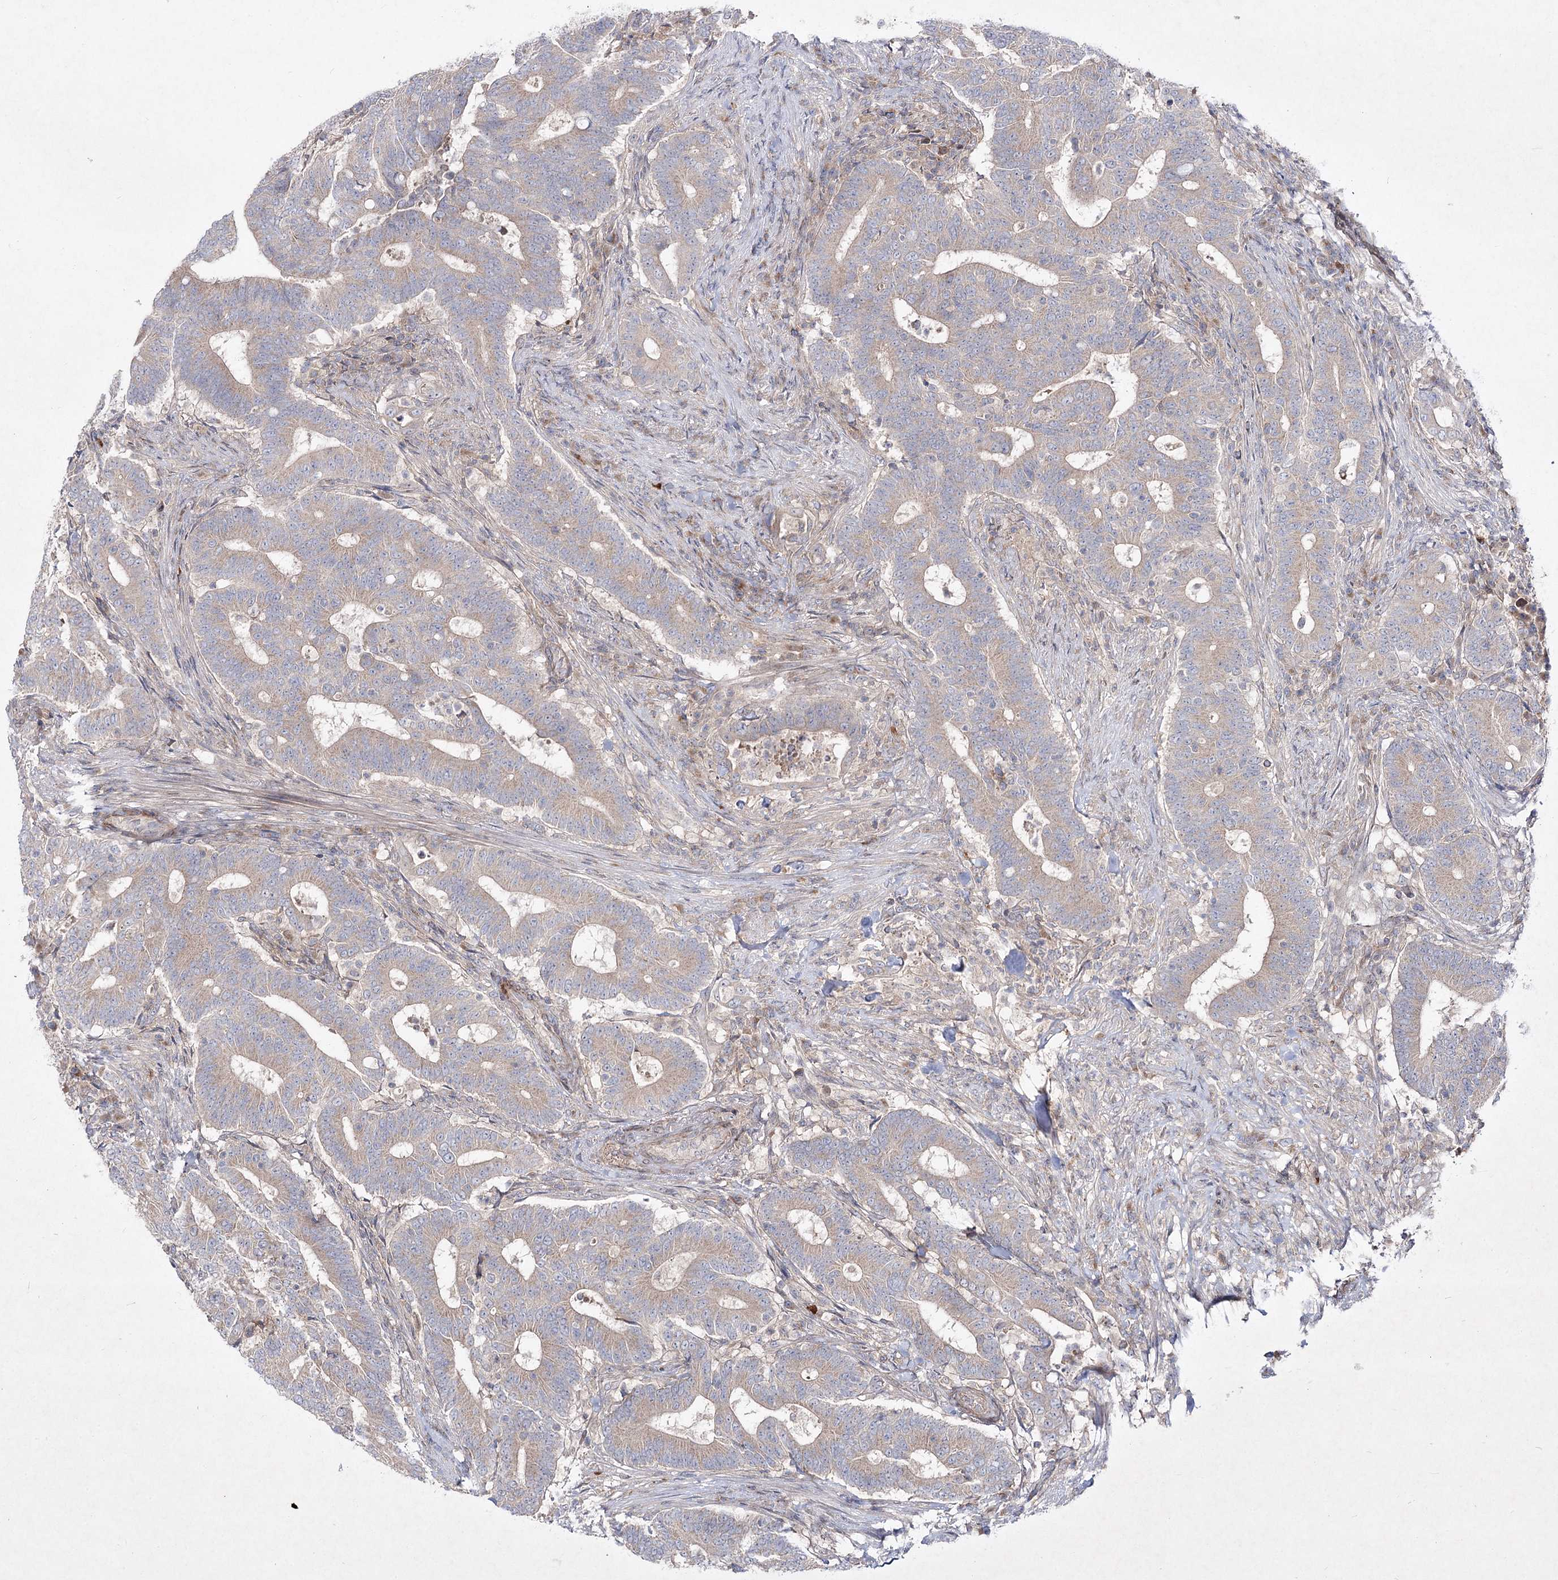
{"staining": {"intensity": "weak", "quantity": ">75%", "location": "cytoplasmic/membranous"}, "tissue": "colorectal cancer", "cell_type": "Tumor cells", "image_type": "cancer", "snomed": [{"axis": "morphology", "description": "Adenocarcinoma, NOS"}, {"axis": "topography", "description": "Colon"}], "caption": "High-power microscopy captured an immunohistochemistry micrograph of colorectal cancer, revealing weak cytoplasmic/membranous positivity in about >75% of tumor cells.", "gene": "CIB2", "patient": {"sex": "female", "age": 66}}